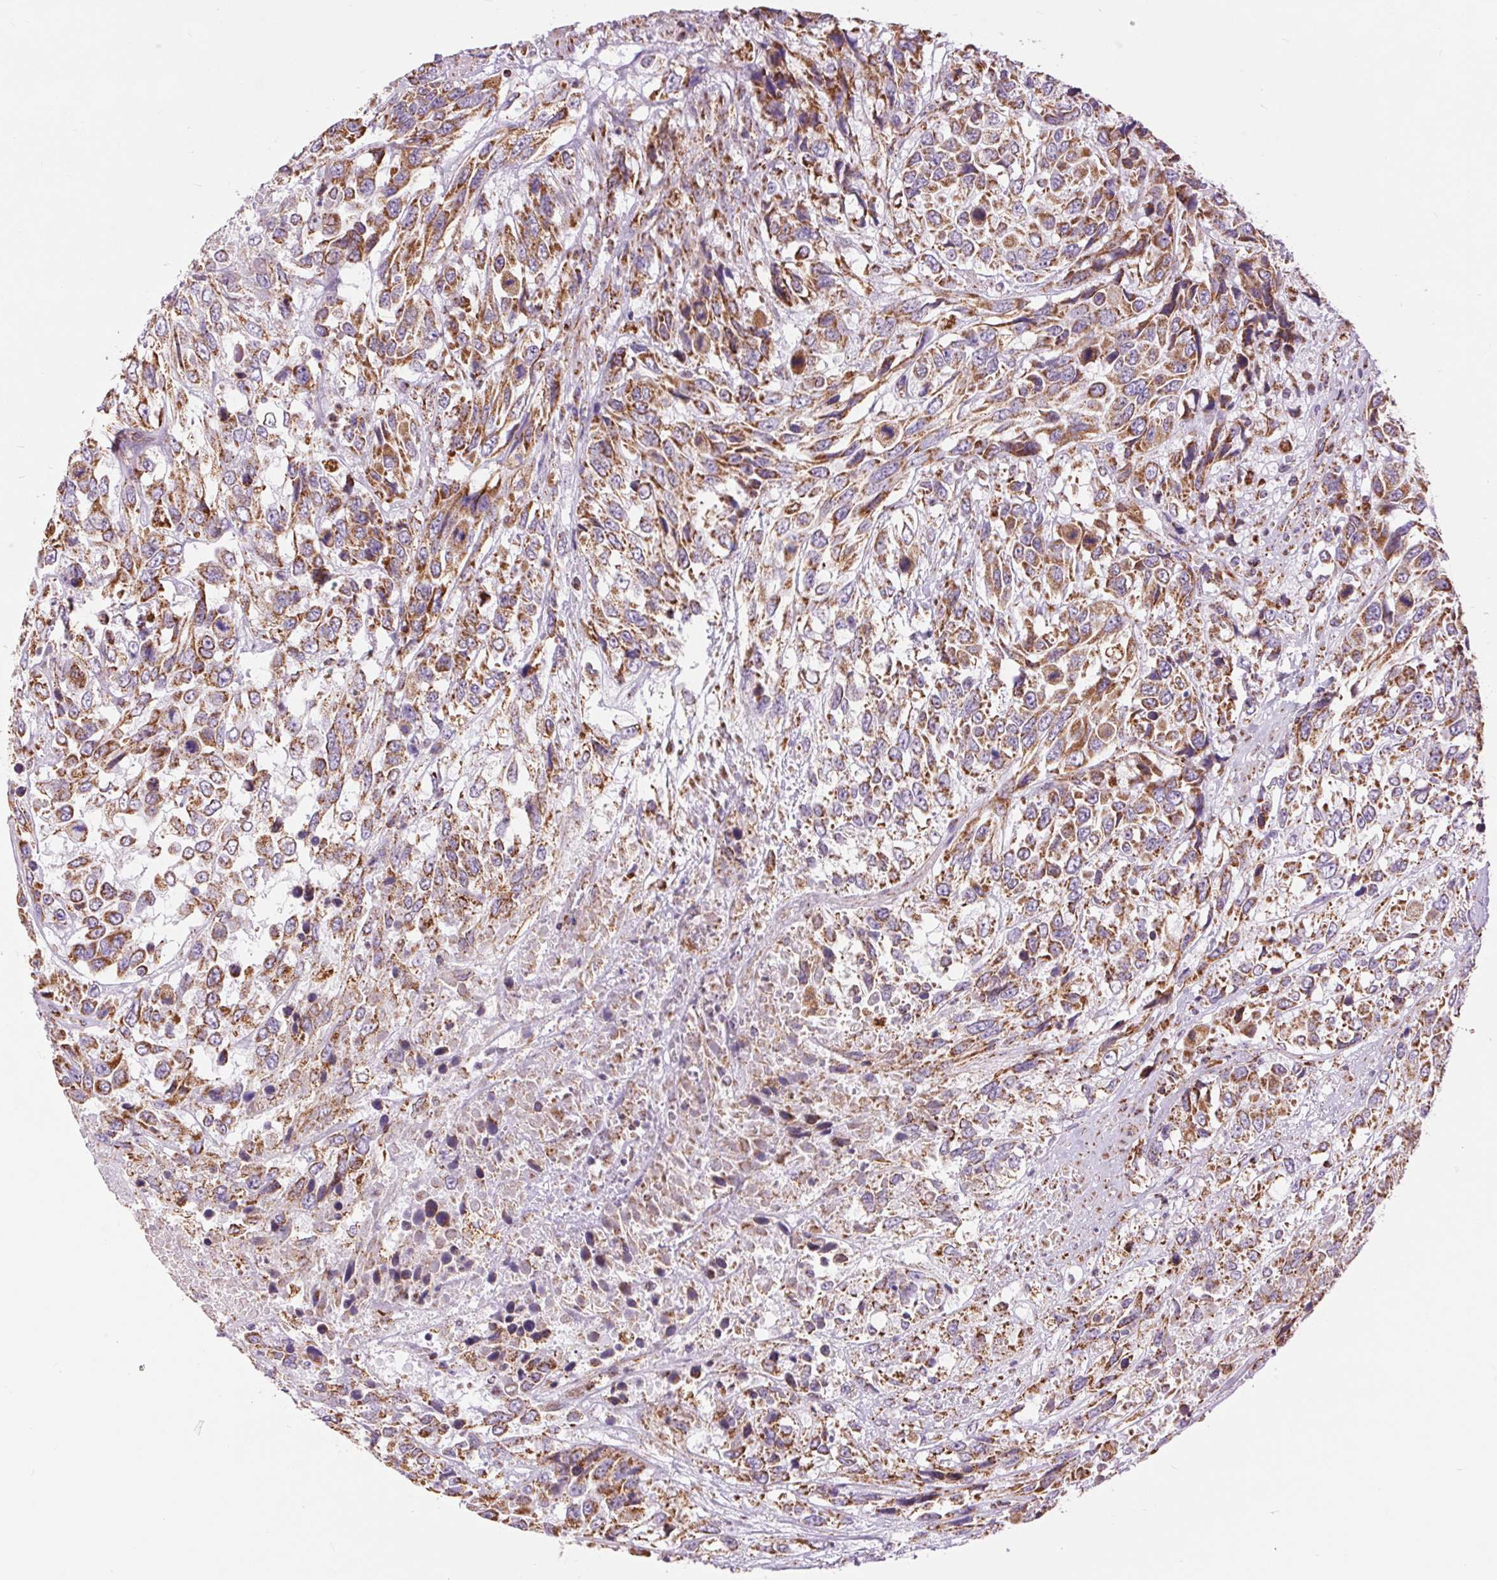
{"staining": {"intensity": "strong", "quantity": ">75%", "location": "cytoplasmic/membranous"}, "tissue": "urothelial cancer", "cell_type": "Tumor cells", "image_type": "cancer", "snomed": [{"axis": "morphology", "description": "Urothelial carcinoma, High grade"}, {"axis": "topography", "description": "Urinary bladder"}], "caption": "Protein expression analysis of human urothelial cancer reveals strong cytoplasmic/membranous staining in about >75% of tumor cells.", "gene": "ATP5PB", "patient": {"sex": "female", "age": 70}}